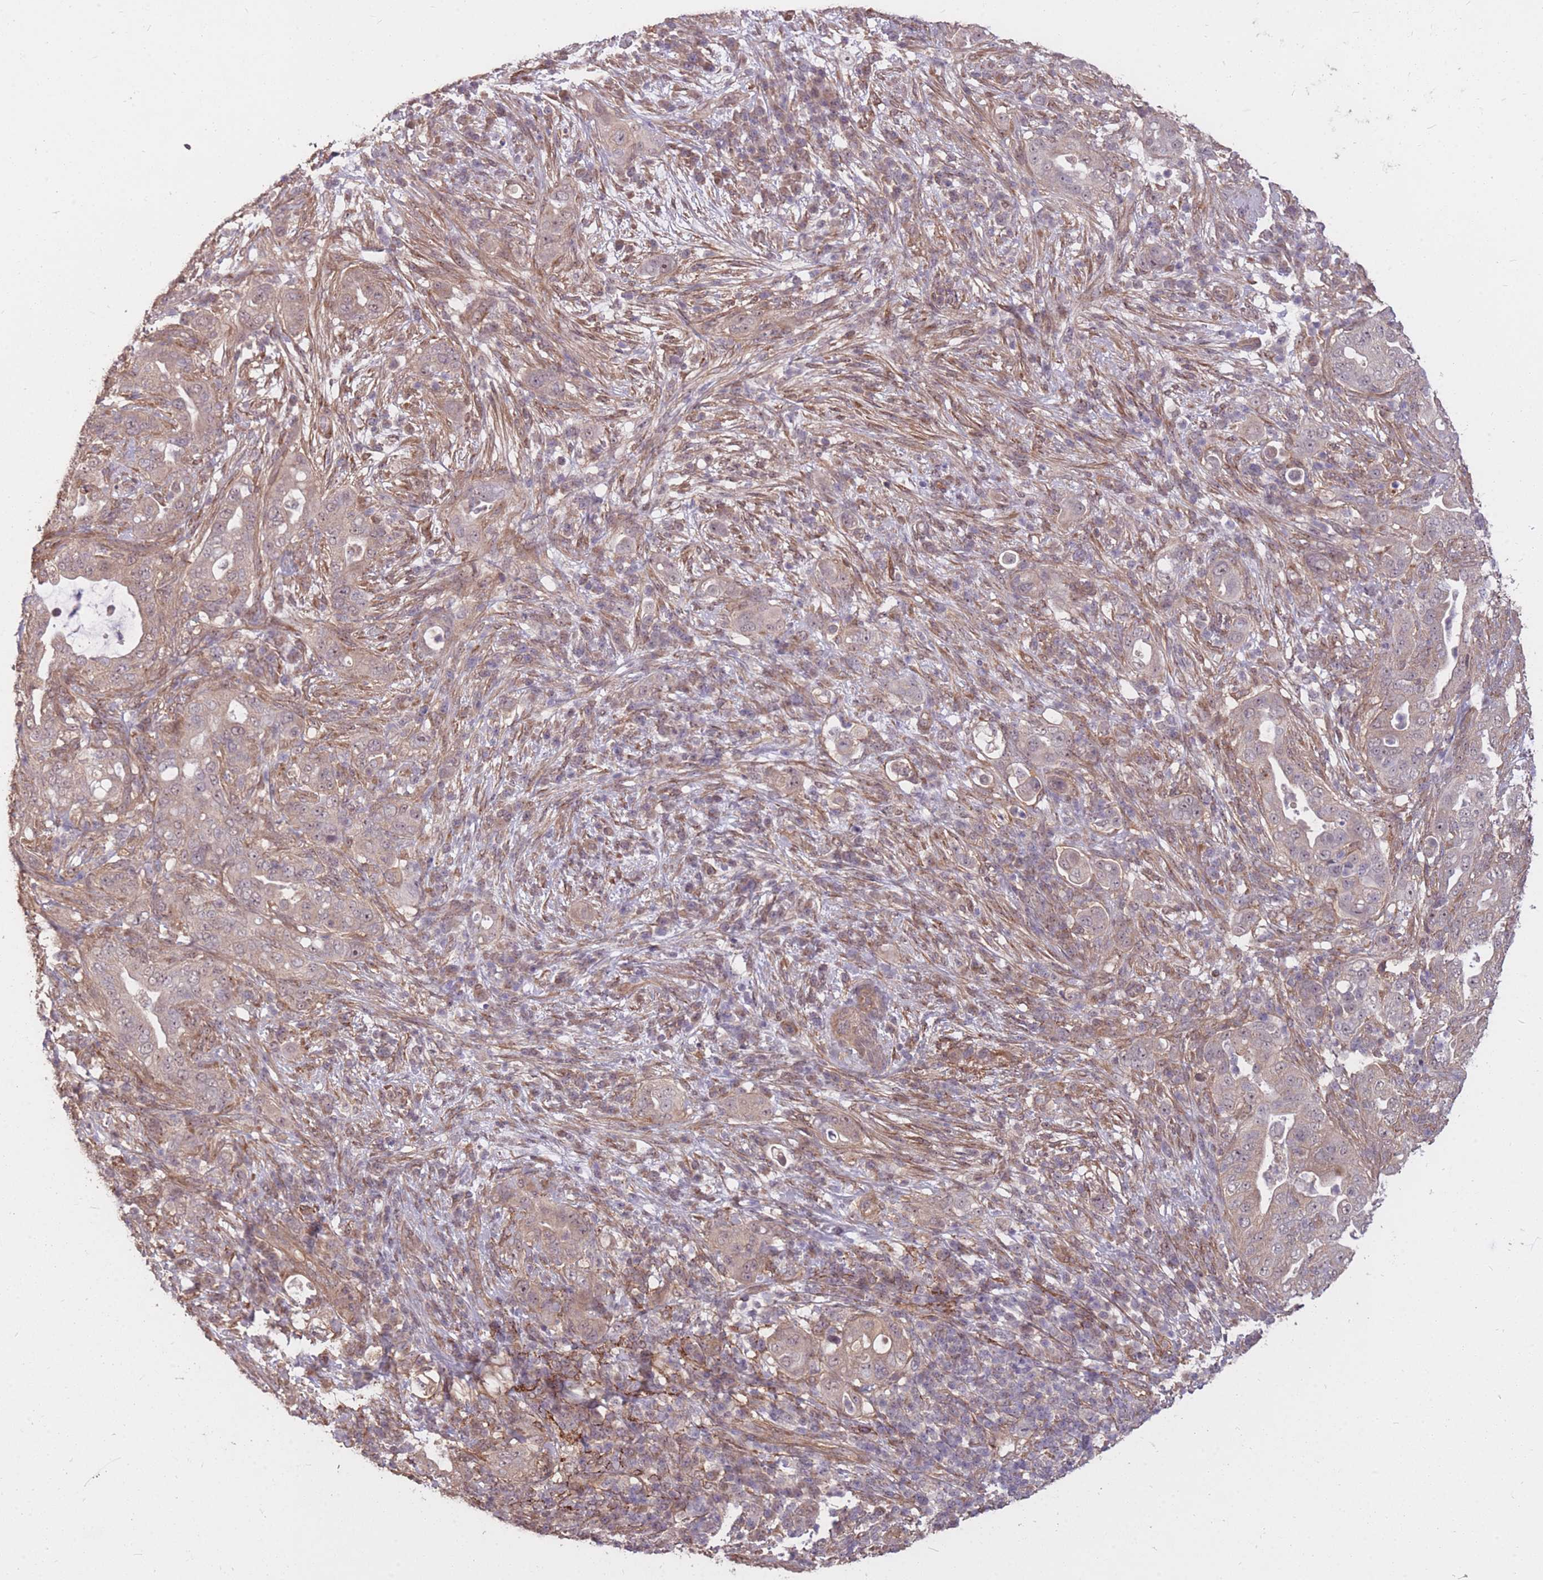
{"staining": {"intensity": "weak", "quantity": "<25%", "location": "cytoplasmic/membranous"}, "tissue": "pancreatic cancer", "cell_type": "Tumor cells", "image_type": "cancer", "snomed": [{"axis": "morphology", "description": "Adenocarcinoma, NOS"}, {"axis": "topography", "description": "Pancreas"}], "caption": "A high-resolution image shows immunohistochemistry staining of pancreatic cancer (adenocarcinoma), which exhibits no significant positivity in tumor cells. (DAB IHC with hematoxylin counter stain).", "gene": "DYNC1LI2", "patient": {"sex": "female", "age": 63}}